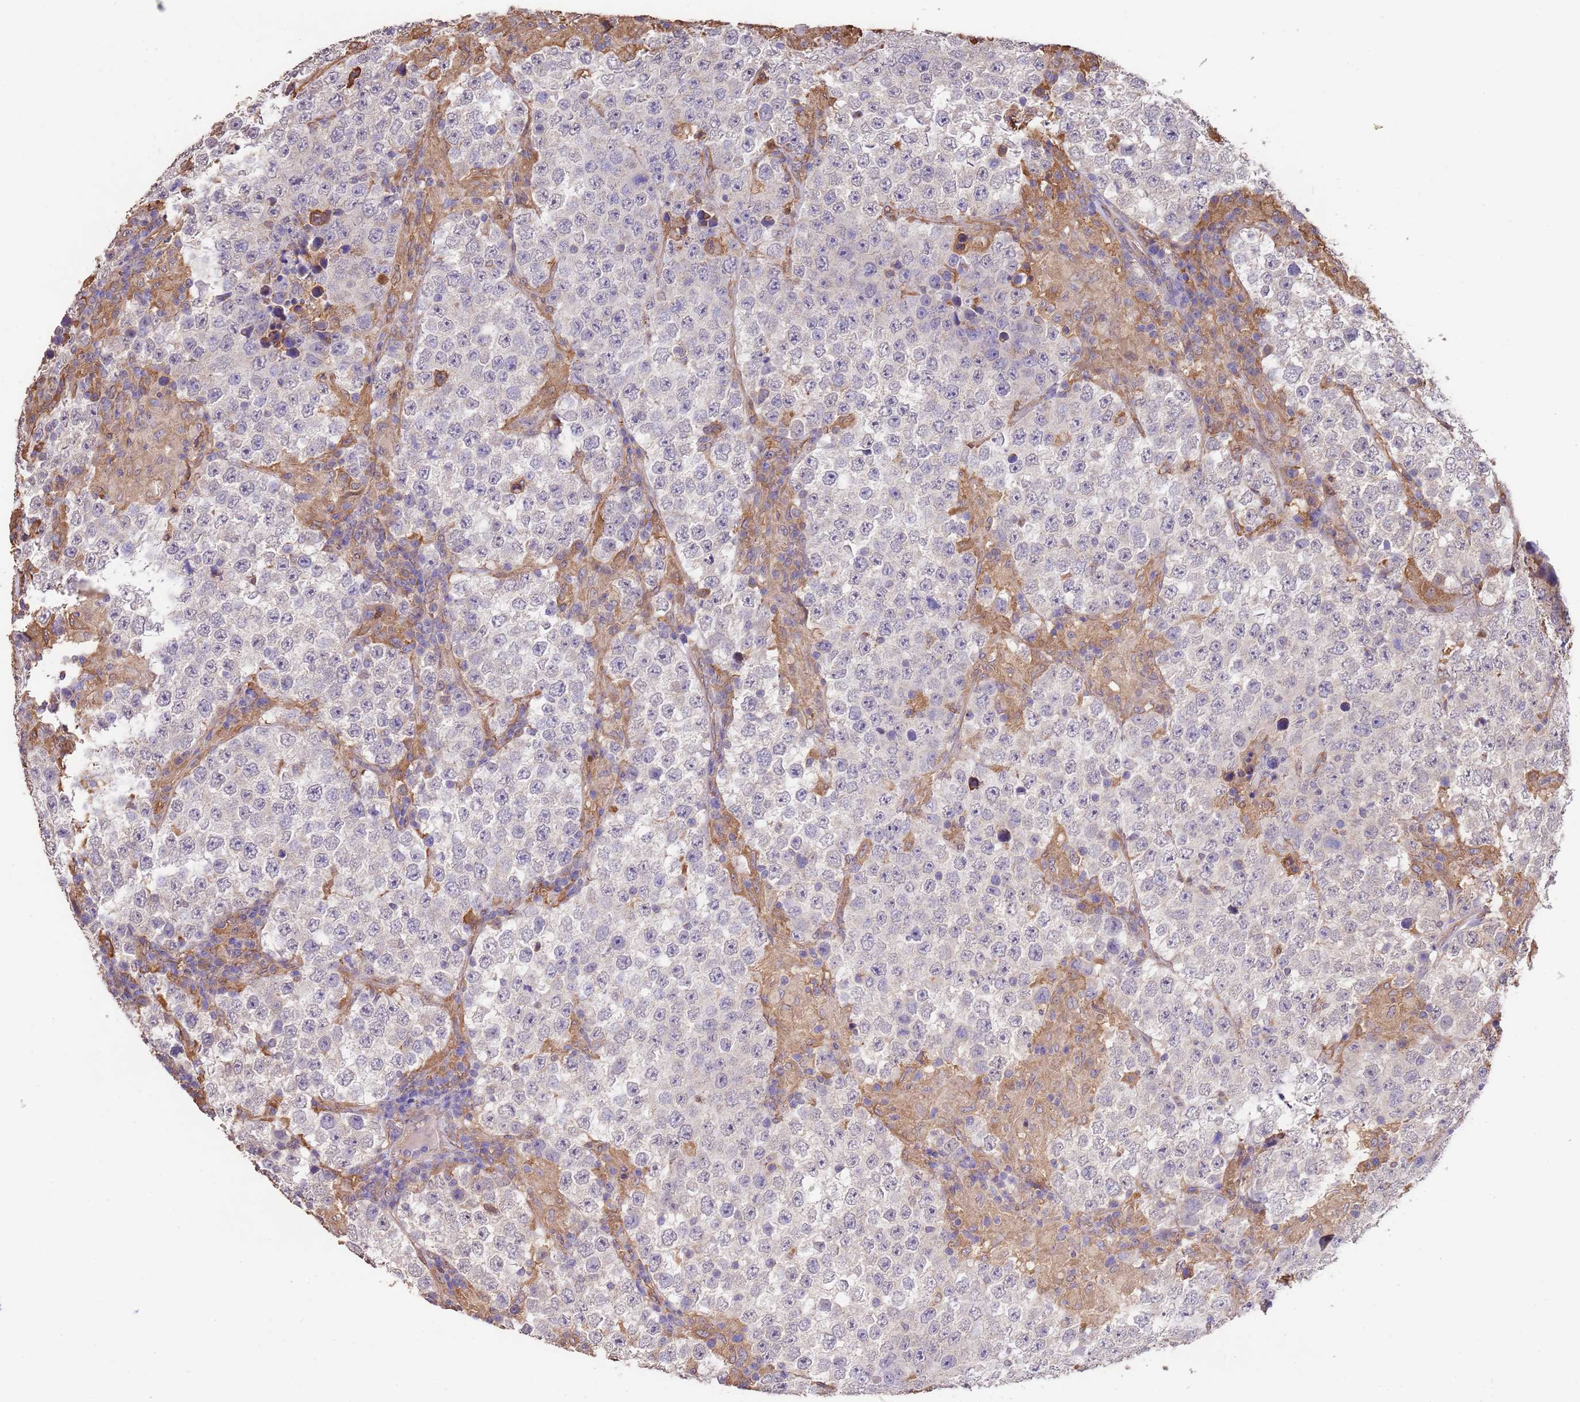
{"staining": {"intensity": "negative", "quantity": "none", "location": "none"}, "tissue": "testis cancer", "cell_type": "Tumor cells", "image_type": "cancer", "snomed": [{"axis": "morphology", "description": "Normal tissue, NOS"}, {"axis": "morphology", "description": "Urothelial carcinoma, High grade"}, {"axis": "morphology", "description": "Seminoma, NOS"}, {"axis": "morphology", "description": "Carcinoma, Embryonal, NOS"}, {"axis": "topography", "description": "Urinary bladder"}, {"axis": "topography", "description": "Testis"}], "caption": "Immunohistochemical staining of human embryonal carcinoma (testis) shows no significant positivity in tumor cells. Nuclei are stained in blue.", "gene": "NPHP1", "patient": {"sex": "male", "age": 41}}